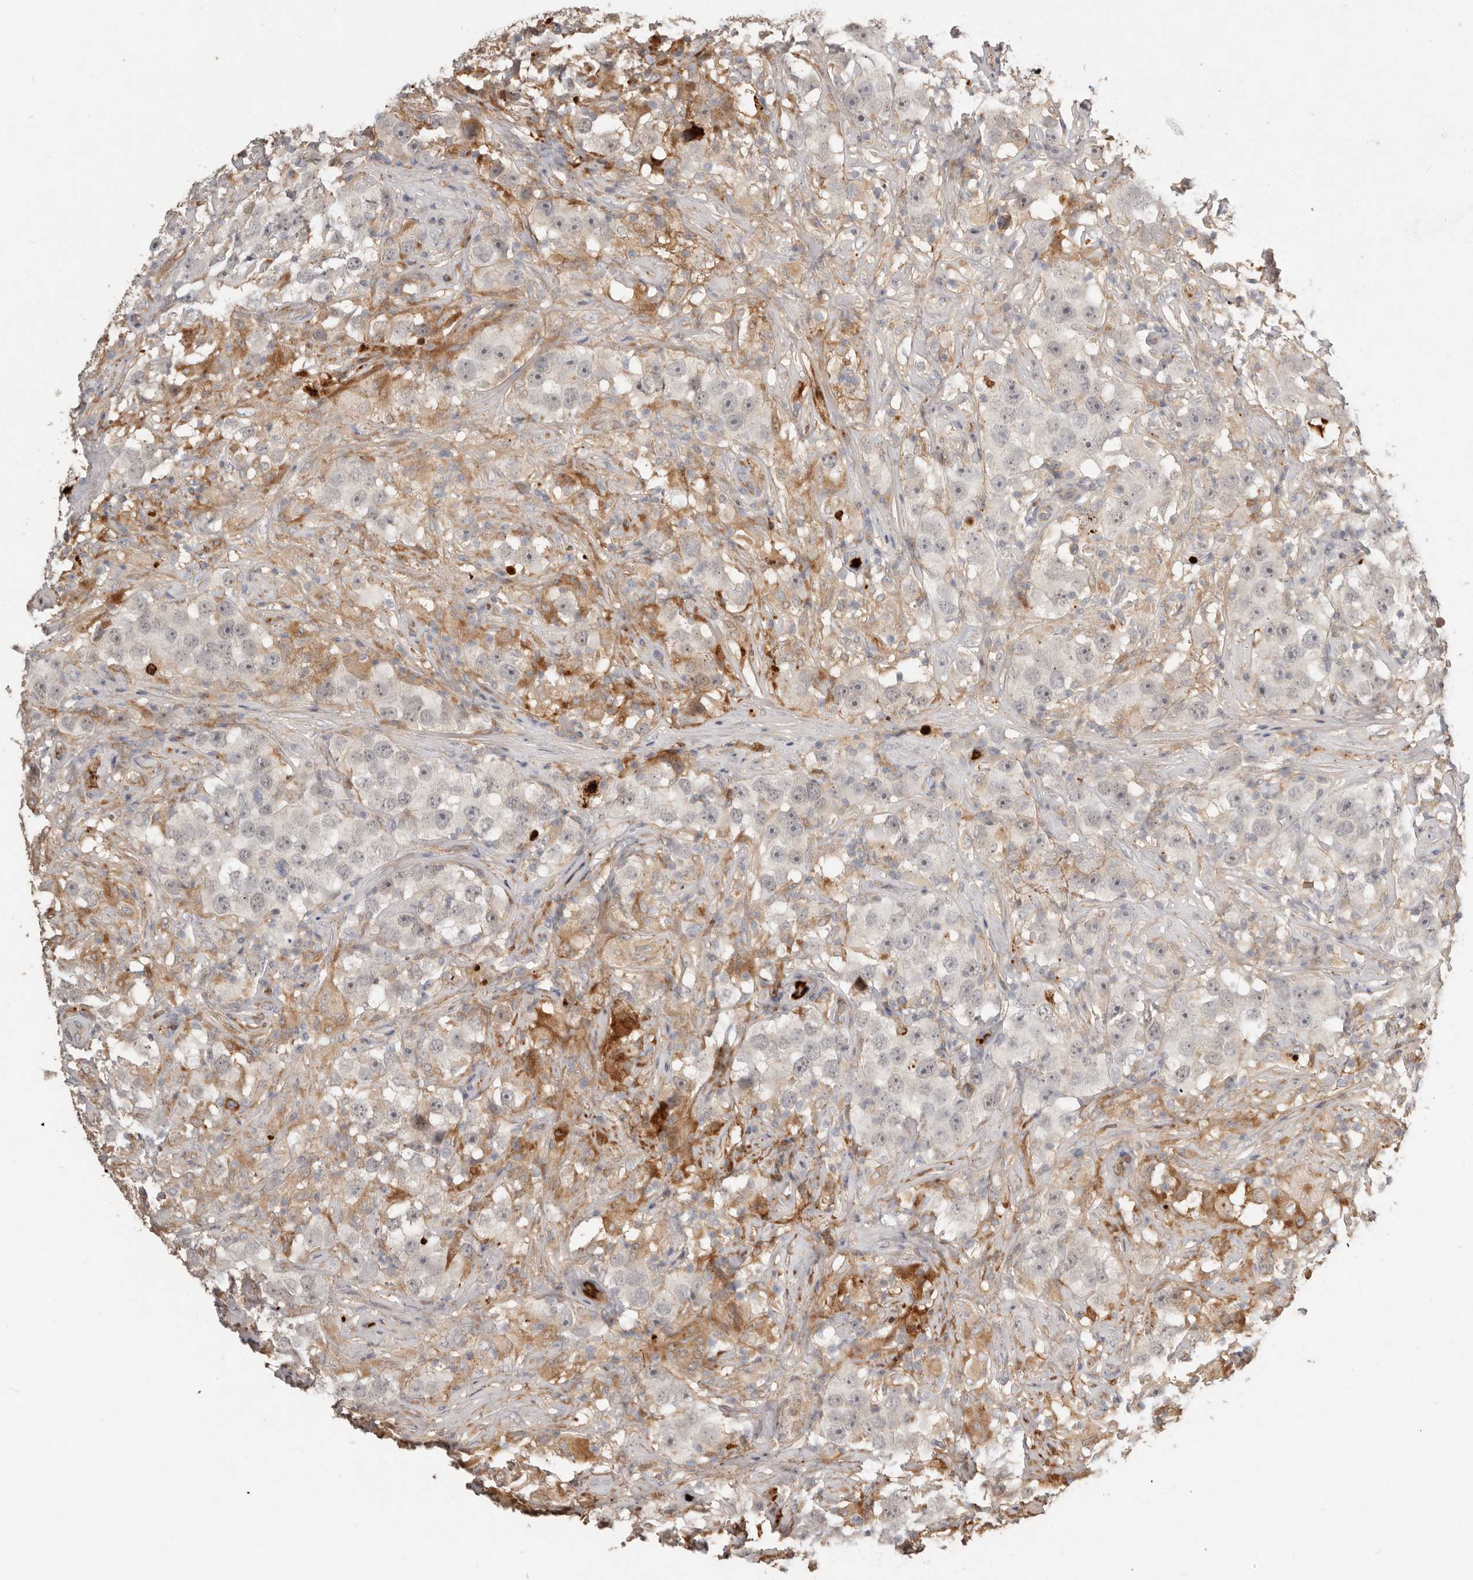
{"staining": {"intensity": "negative", "quantity": "none", "location": "none"}, "tissue": "testis cancer", "cell_type": "Tumor cells", "image_type": "cancer", "snomed": [{"axis": "morphology", "description": "Seminoma, NOS"}, {"axis": "topography", "description": "Testis"}], "caption": "Immunohistochemical staining of human testis cancer demonstrates no significant staining in tumor cells. Nuclei are stained in blue.", "gene": "MTFR2", "patient": {"sex": "male", "age": 49}}